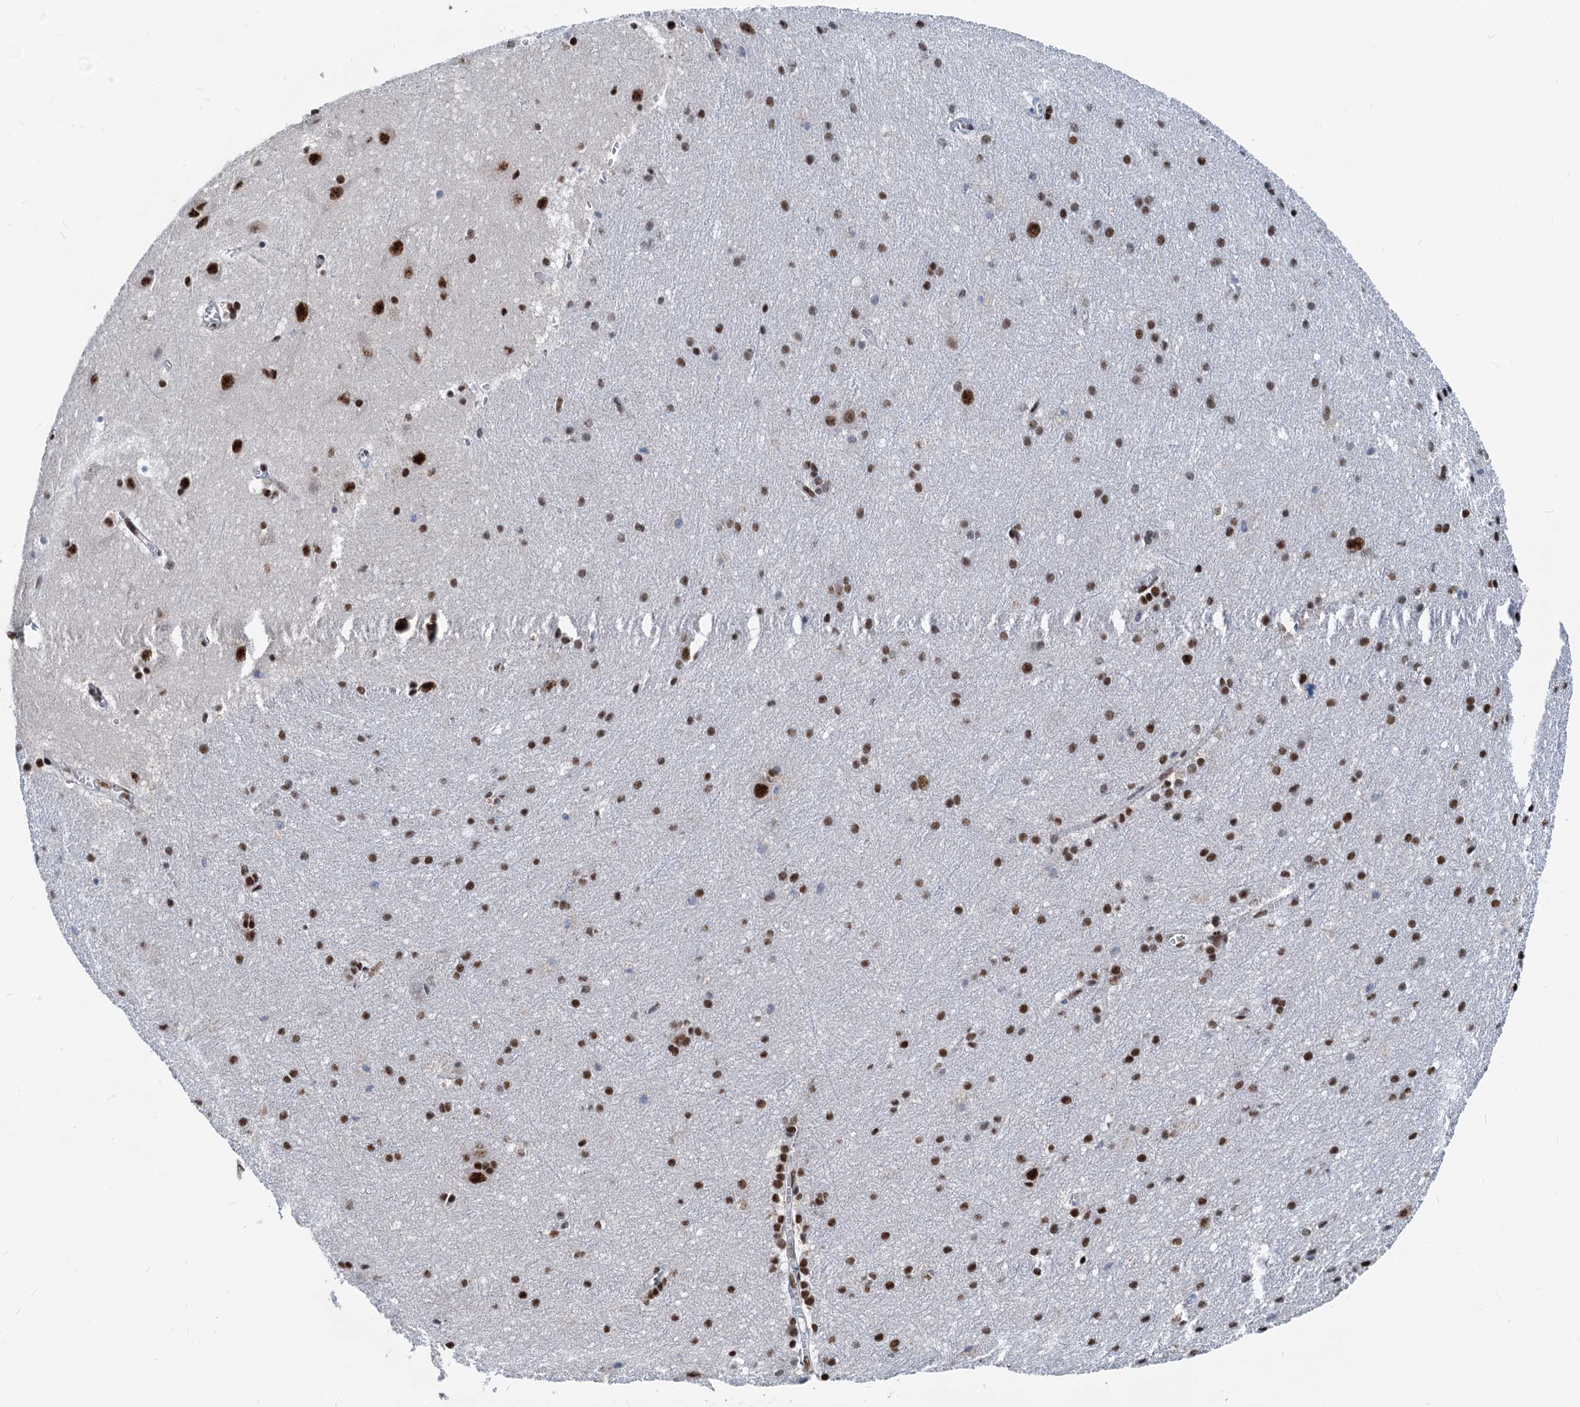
{"staining": {"intensity": "moderate", "quantity": ">75%", "location": "nuclear"}, "tissue": "cerebral cortex", "cell_type": "Endothelial cells", "image_type": "normal", "snomed": [{"axis": "morphology", "description": "Normal tissue, NOS"}, {"axis": "topography", "description": "Cerebral cortex"}], "caption": "A photomicrograph of cerebral cortex stained for a protein shows moderate nuclear brown staining in endothelial cells. (IHC, brightfield microscopy, high magnification).", "gene": "RBM26", "patient": {"sex": "male", "age": 54}}